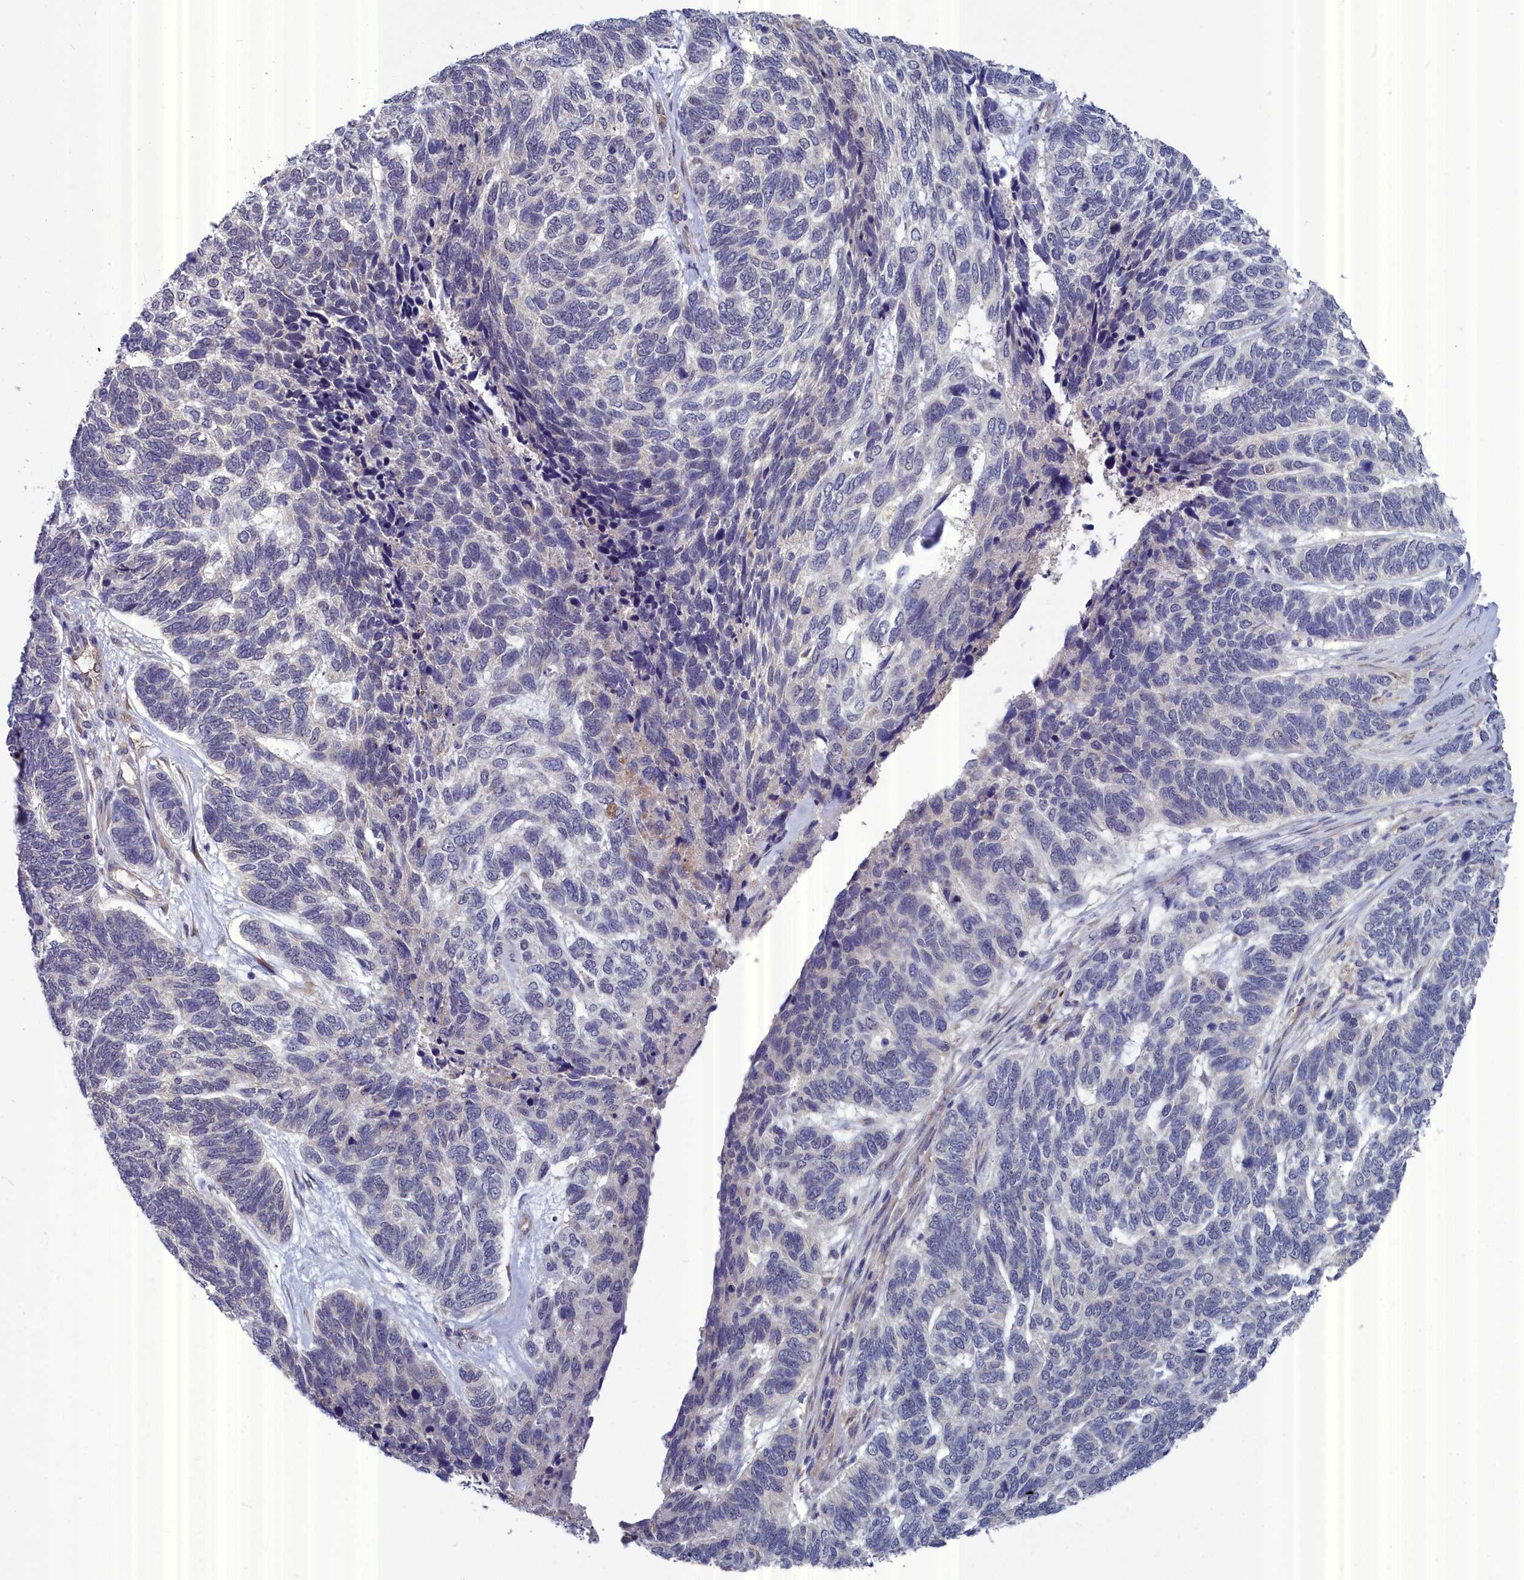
{"staining": {"intensity": "negative", "quantity": "none", "location": "none"}, "tissue": "skin cancer", "cell_type": "Tumor cells", "image_type": "cancer", "snomed": [{"axis": "morphology", "description": "Basal cell carcinoma"}, {"axis": "topography", "description": "Skin"}], "caption": "Skin cancer (basal cell carcinoma) was stained to show a protein in brown. There is no significant staining in tumor cells.", "gene": "RDX", "patient": {"sex": "female", "age": 65}}